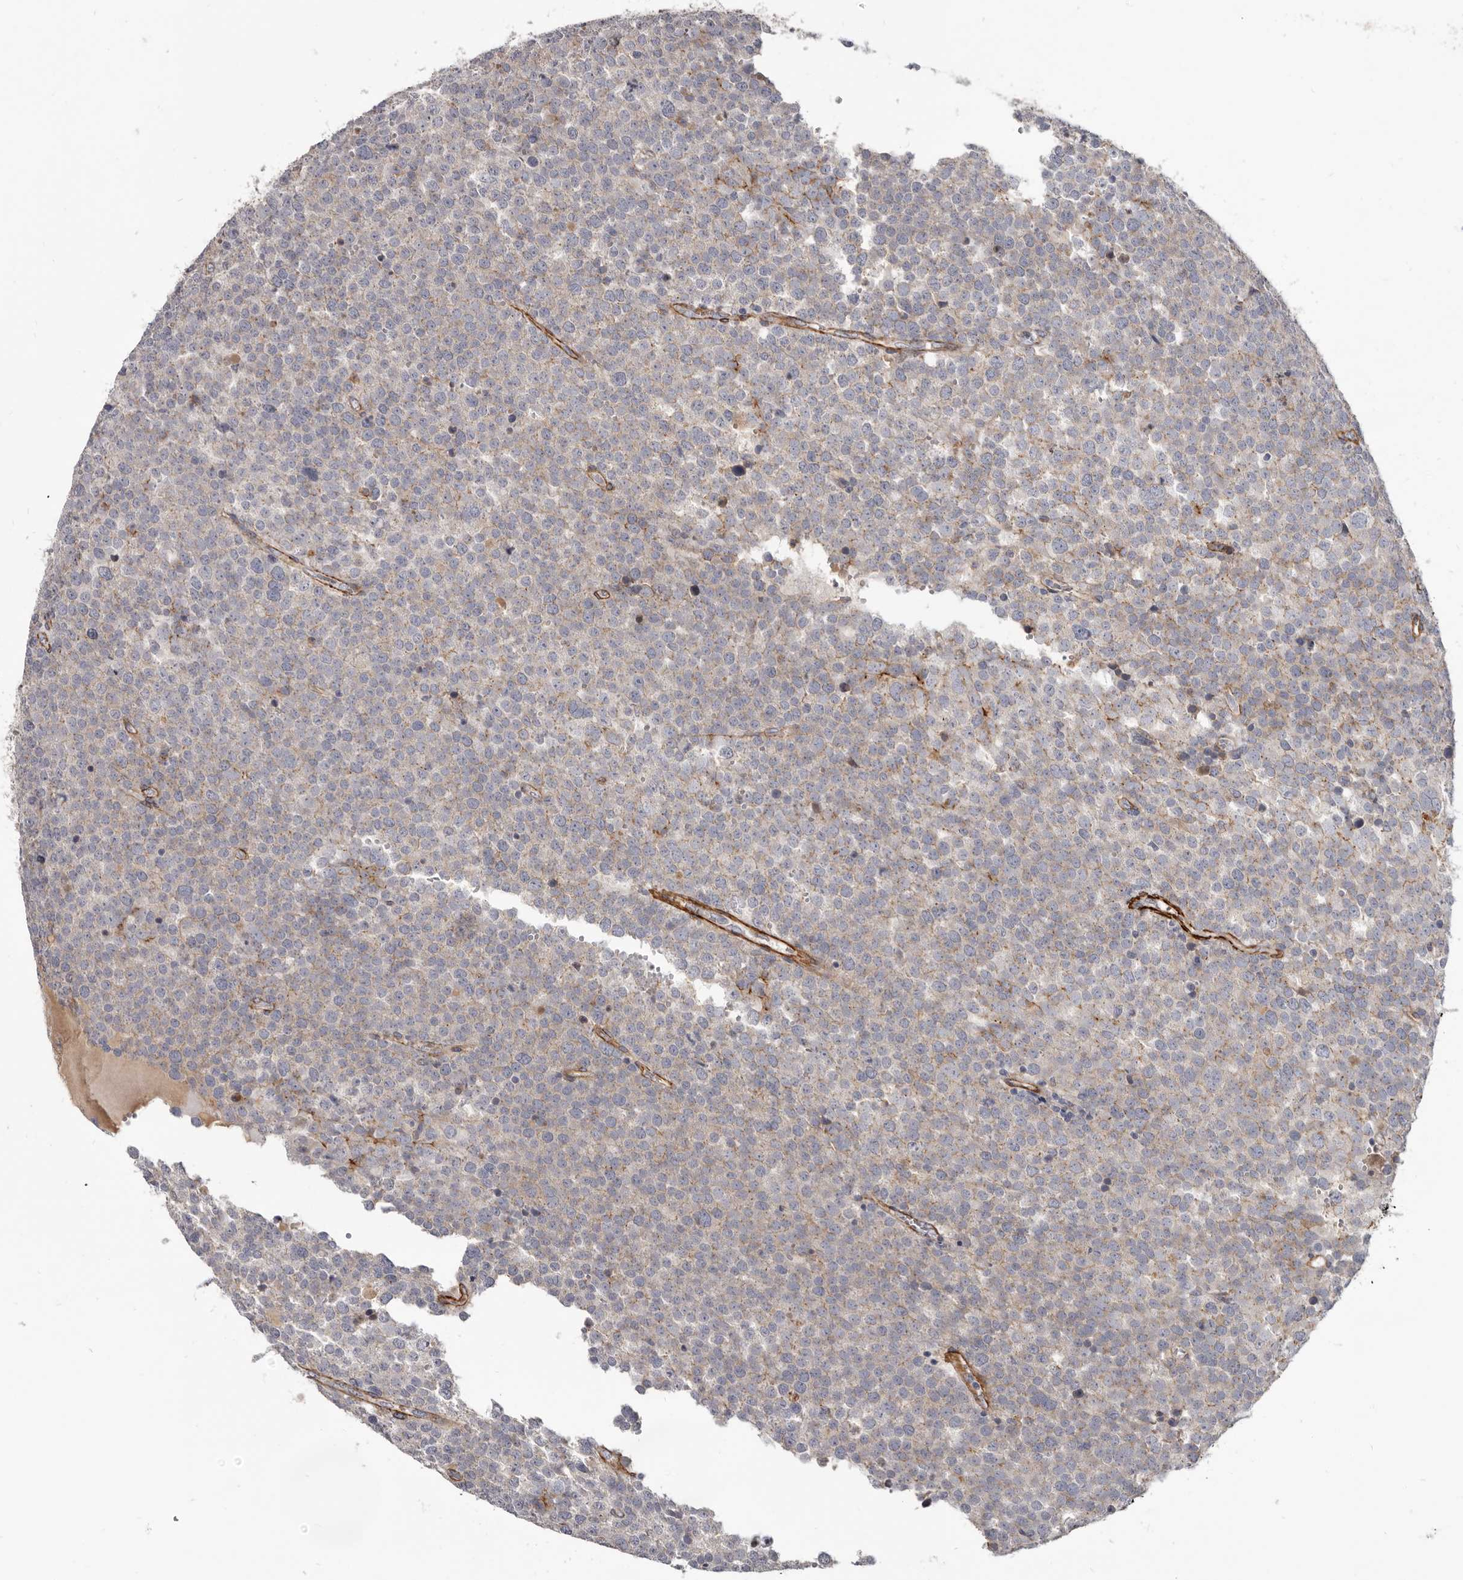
{"staining": {"intensity": "negative", "quantity": "none", "location": "none"}, "tissue": "testis cancer", "cell_type": "Tumor cells", "image_type": "cancer", "snomed": [{"axis": "morphology", "description": "Seminoma, NOS"}, {"axis": "topography", "description": "Testis"}], "caption": "An immunohistochemistry (IHC) photomicrograph of testis seminoma is shown. There is no staining in tumor cells of testis seminoma.", "gene": "CGN", "patient": {"sex": "male", "age": 71}}